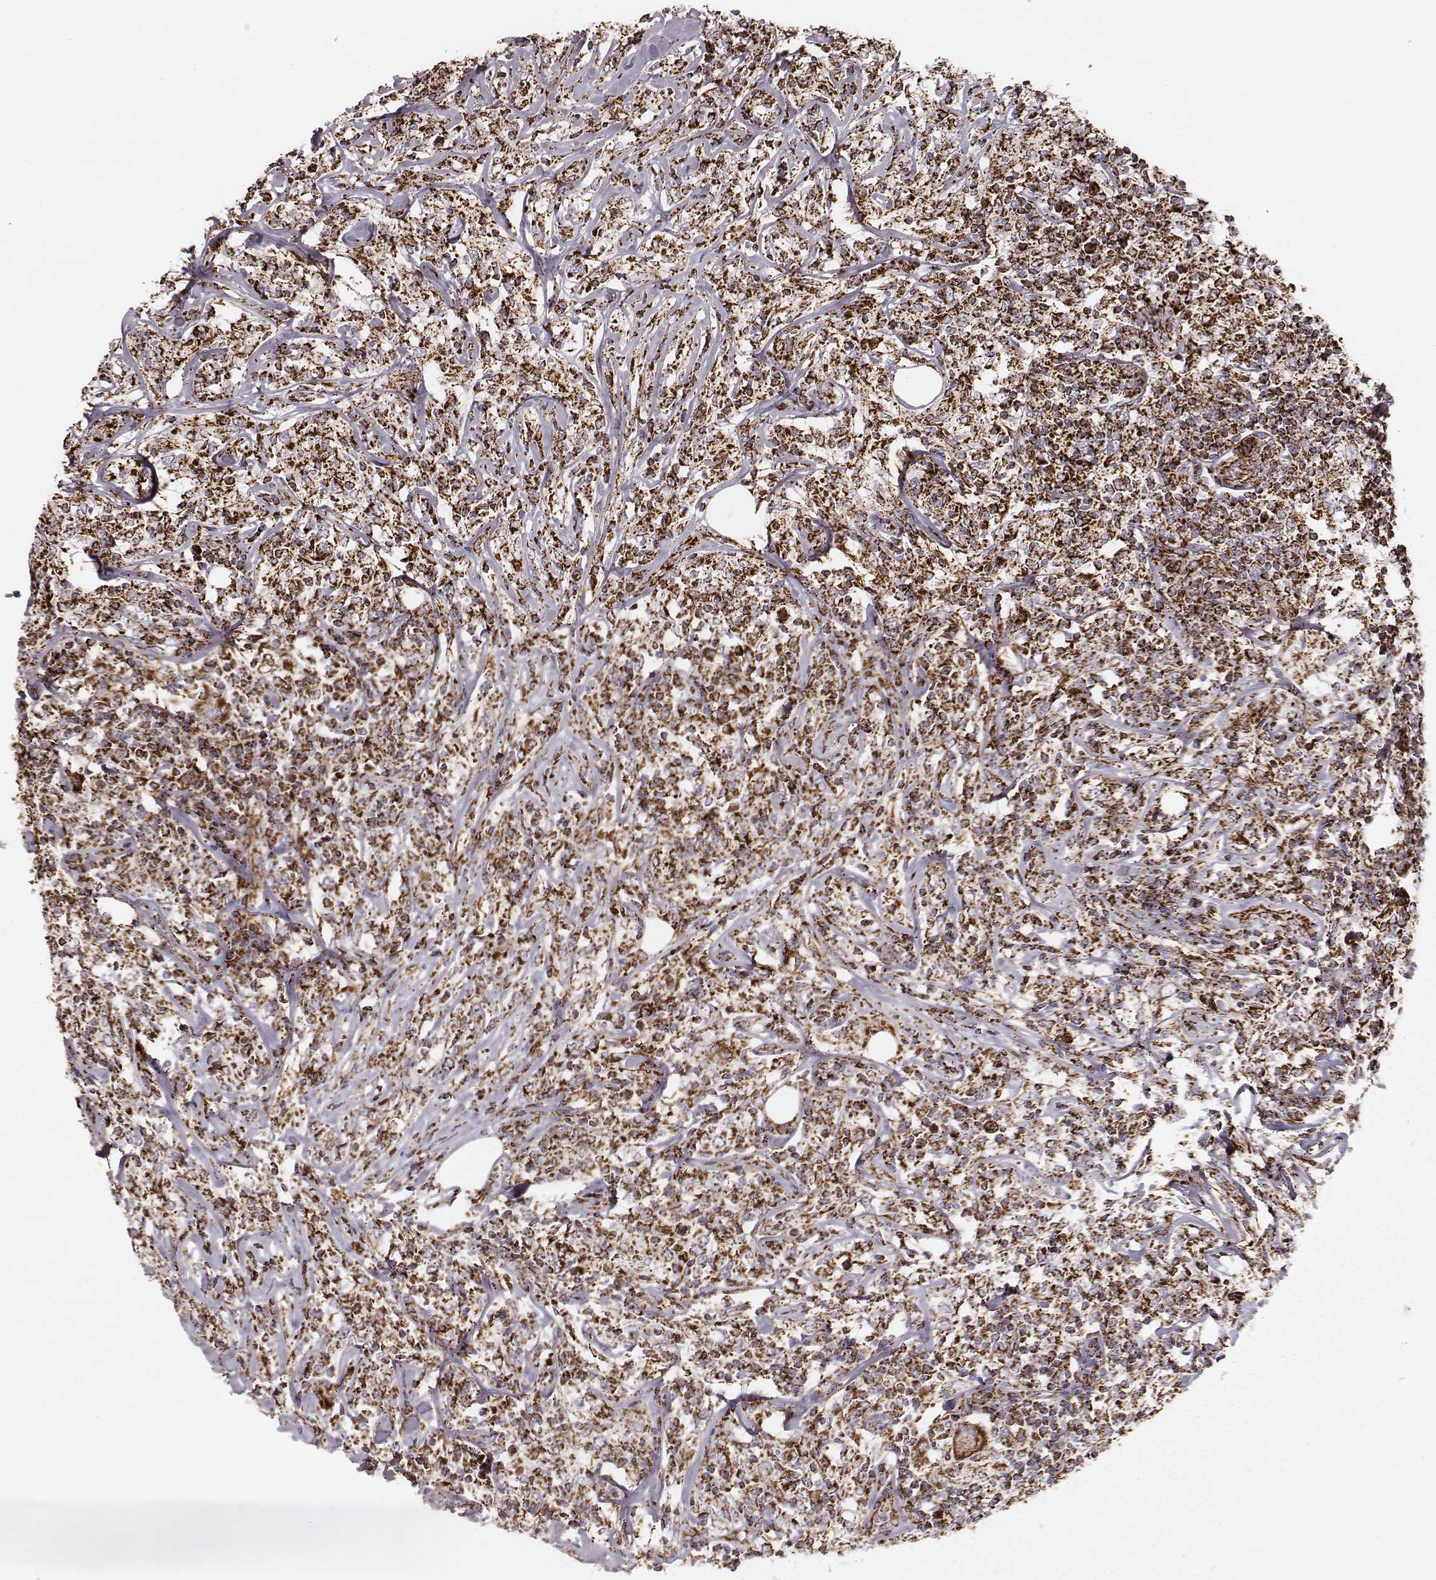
{"staining": {"intensity": "strong", "quantity": ">75%", "location": "cytoplasmic/membranous"}, "tissue": "lymphoma", "cell_type": "Tumor cells", "image_type": "cancer", "snomed": [{"axis": "morphology", "description": "Malignant lymphoma, non-Hodgkin's type, High grade"}, {"axis": "topography", "description": "Lymph node"}], "caption": "High-magnification brightfield microscopy of lymphoma stained with DAB (brown) and counterstained with hematoxylin (blue). tumor cells exhibit strong cytoplasmic/membranous expression is identified in about>75% of cells.", "gene": "TUFM", "patient": {"sex": "female", "age": 84}}